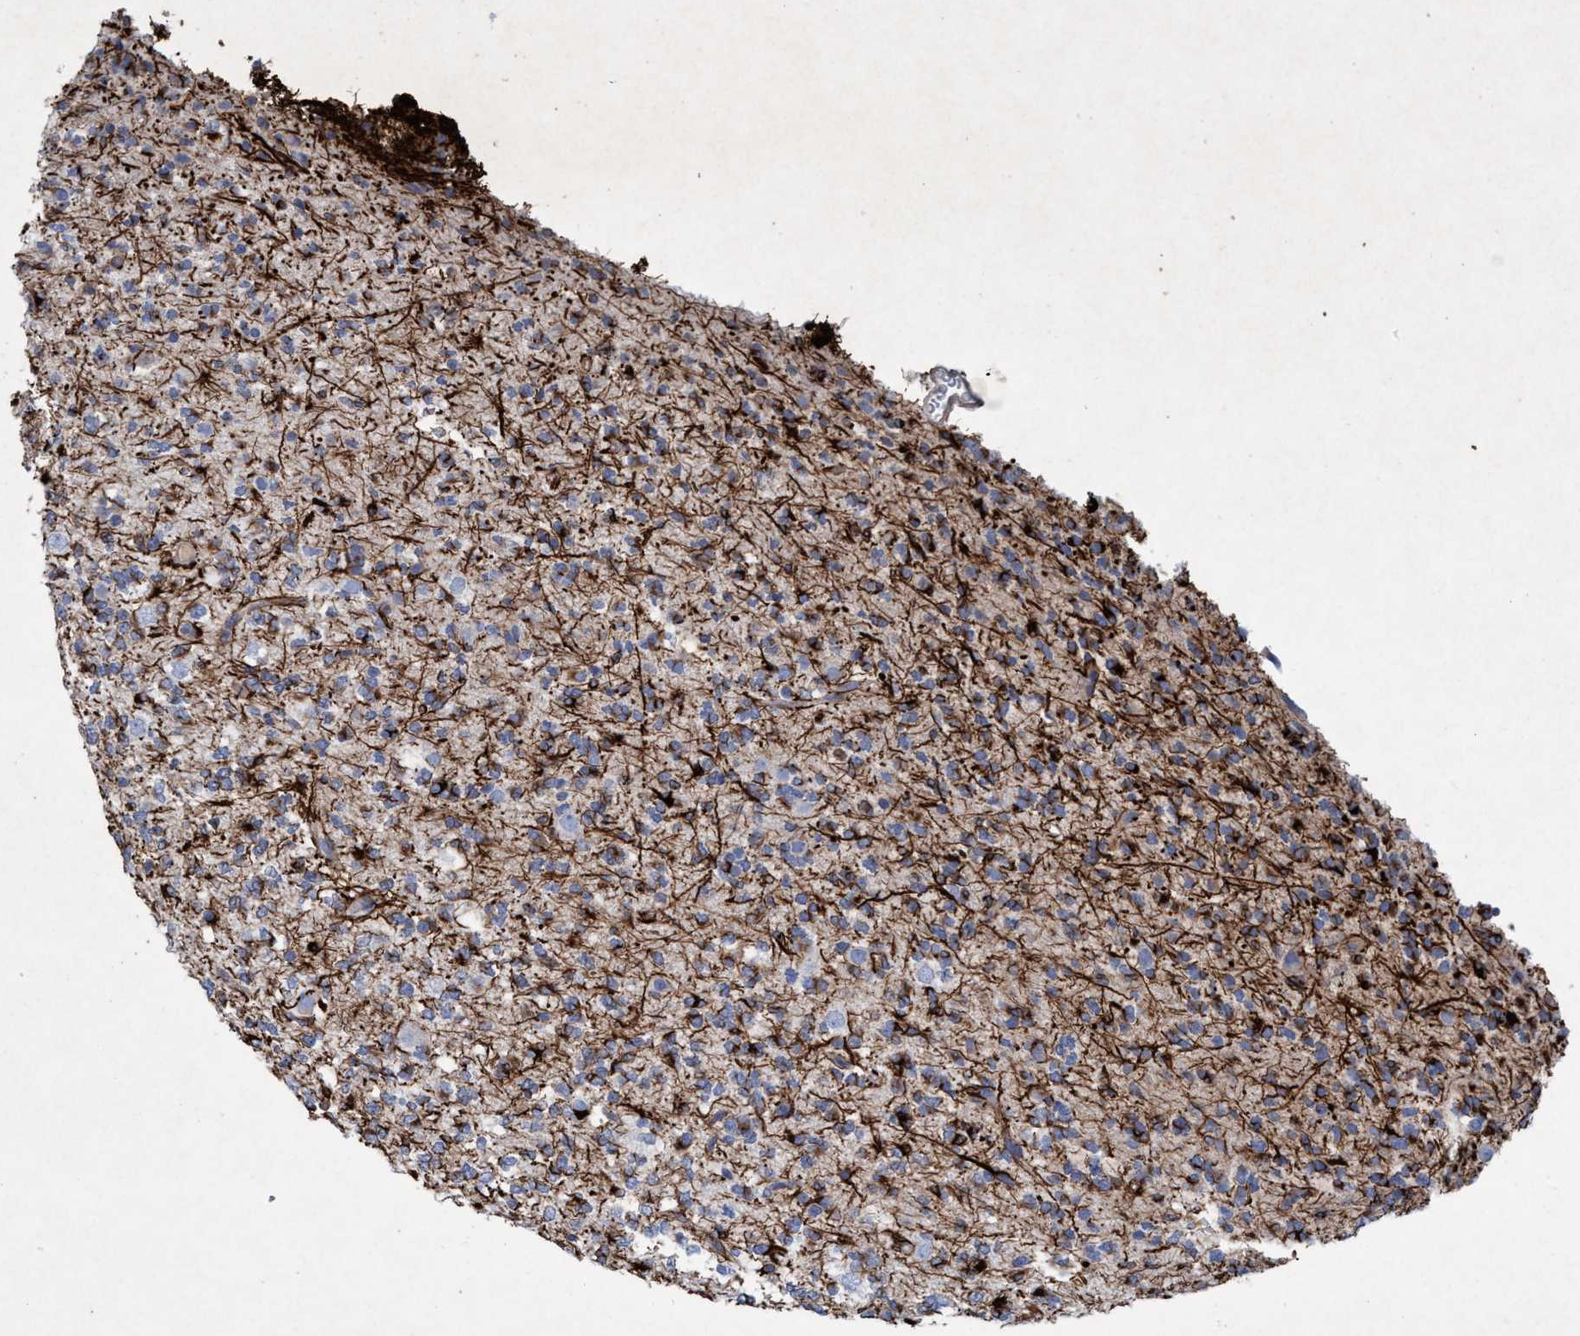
{"staining": {"intensity": "negative", "quantity": "none", "location": "none"}, "tissue": "glioma", "cell_type": "Tumor cells", "image_type": "cancer", "snomed": [{"axis": "morphology", "description": "Glioma, malignant, Low grade"}, {"axis": "topography", "description": "Brain"}], "caption": "Tumor cells show no significant positivity in glioma.", "gene": "GULP1", "patient": {"sex": "male", "age": 38}}